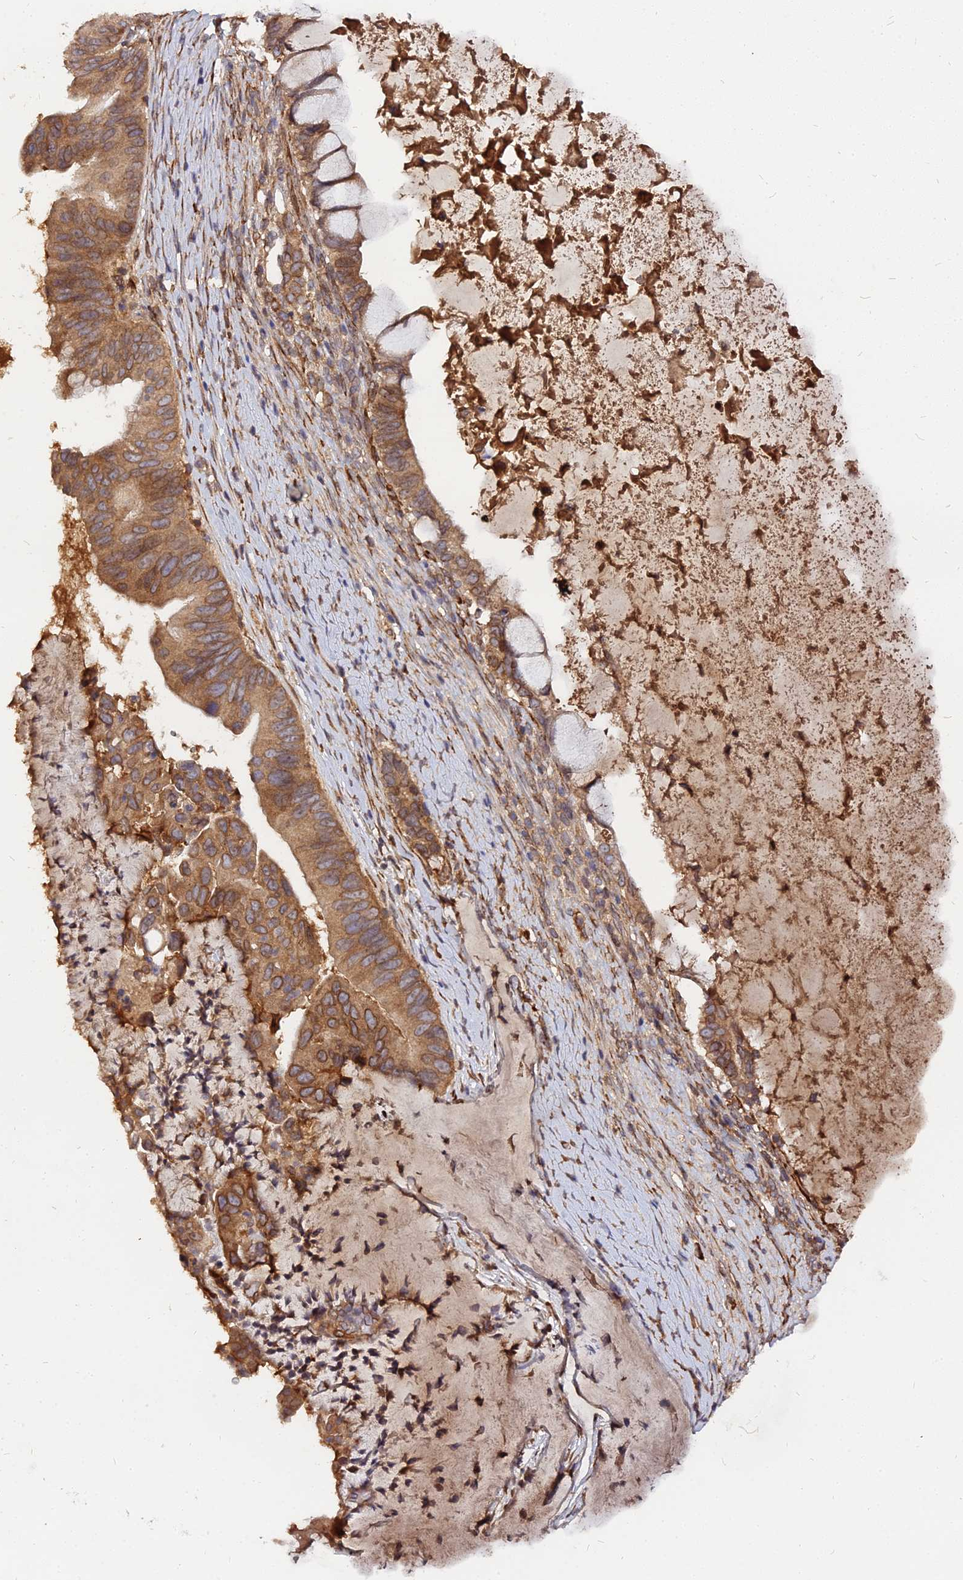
{"staining": {"intensity": "moderate", "quantity": ">75%", "location": "cytoplasmic/membranous"}, "tissue": "ovarian cancer", "cell_type": "Tumor cells", "image_type": "cancer", "snomed": [{"axis": "morphology", "description": "Cystadenocarcinoma, mucinous, NOS"}, {"axis": "topography", "description": "Ovary"}], "caption": "Immunohistochemical staining of mucinous cystadenocarcinoma (ovarian) displays moderate cytoplasmic/membranous protein staining in approximately >75% of tumor cells.", "gene": "PDE4D", "patient": {"sex": "female", "age": 61}}